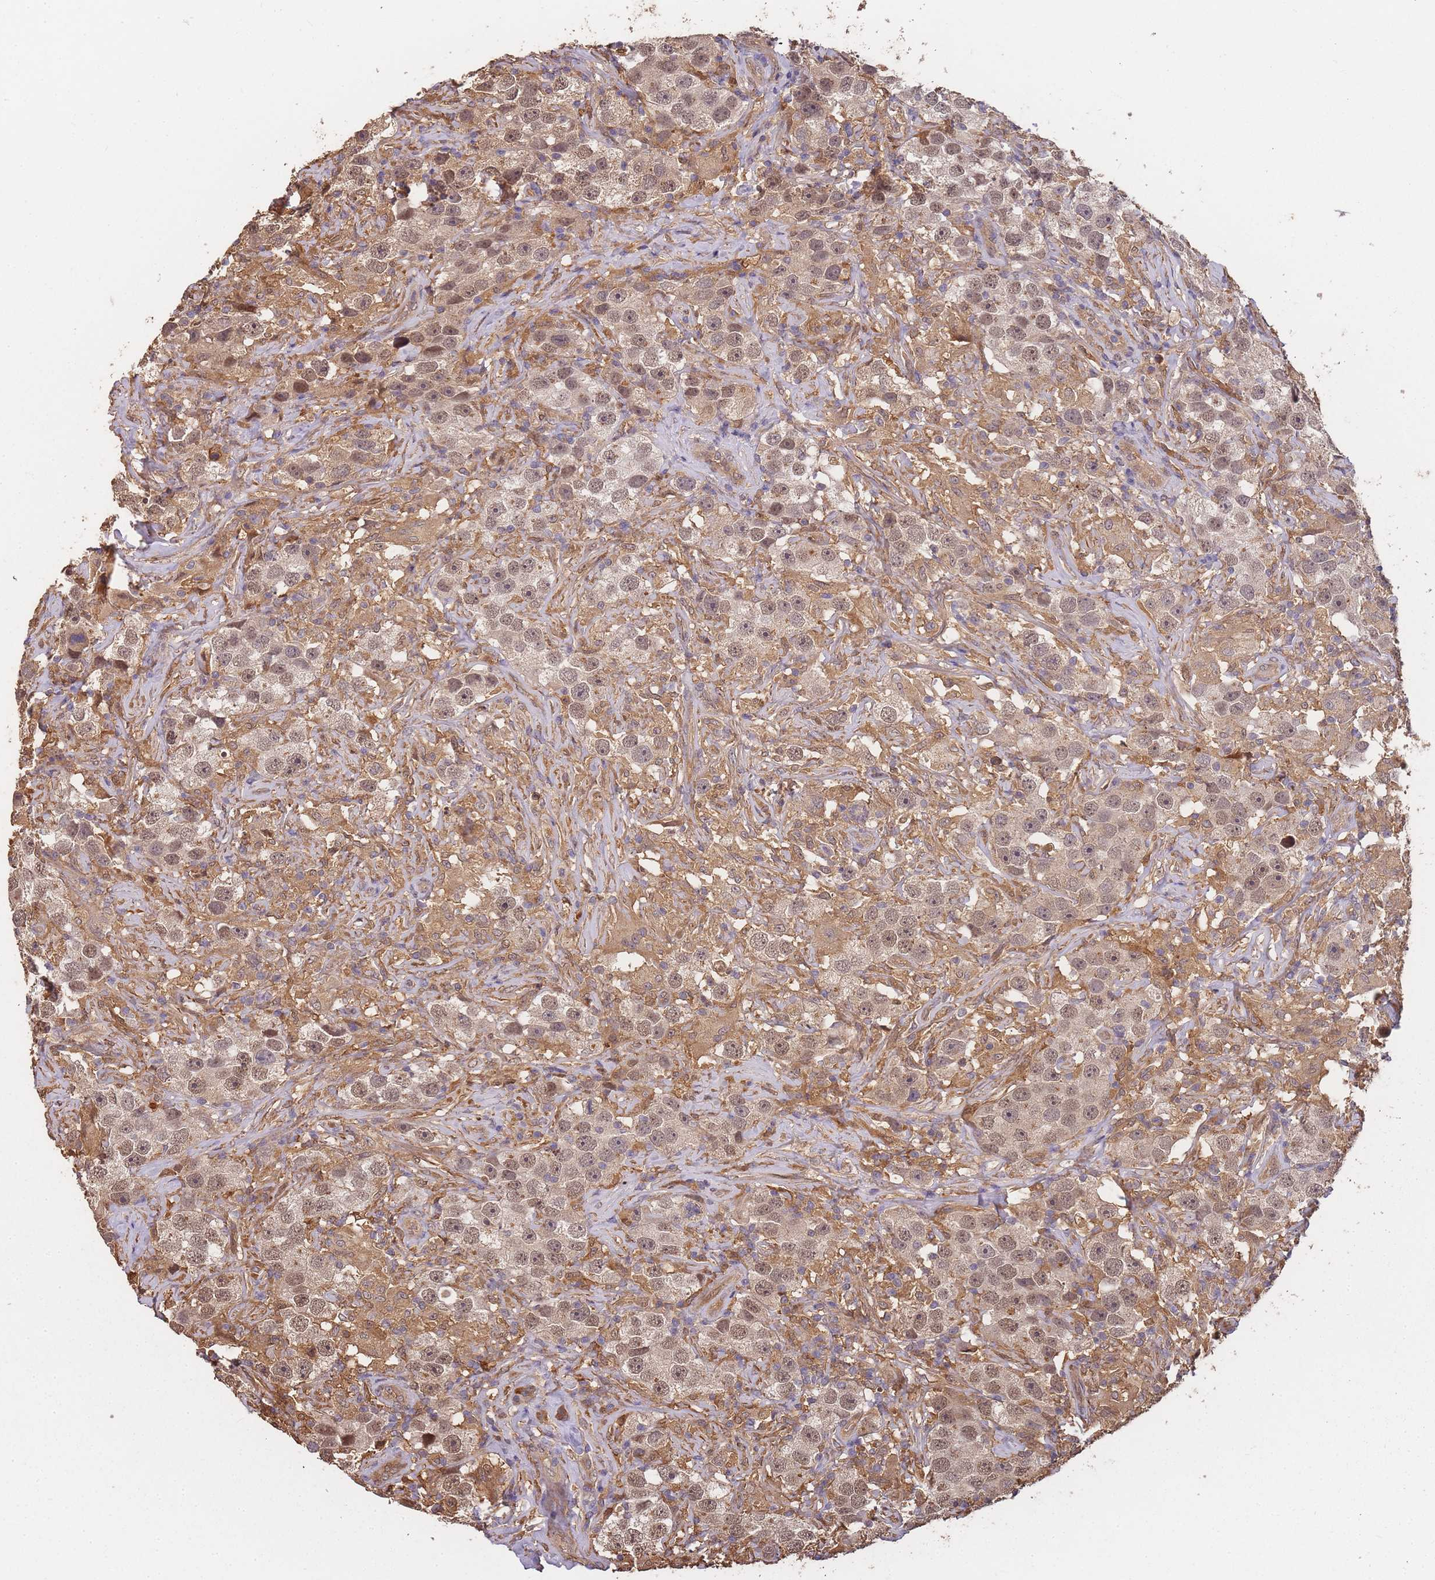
{"staining": {"intensity": "weak", "quantity": ">75%", "location": "nuclear"}, "tissue": "testis cancer", "cell_type": "Tumor cells", "image_type": "cancer", "snomed": [{"axis": "morphology", "description": "Seminoma, NOS"}, {"axis": "topography", "description": "Testis"}], "caption": "Tumor cells display weak nuclear expression in about >75% of cells in testis seminoma.", "gene": "CDKN2AIPNL", "patient": {"sex": "male", "age": 49}}